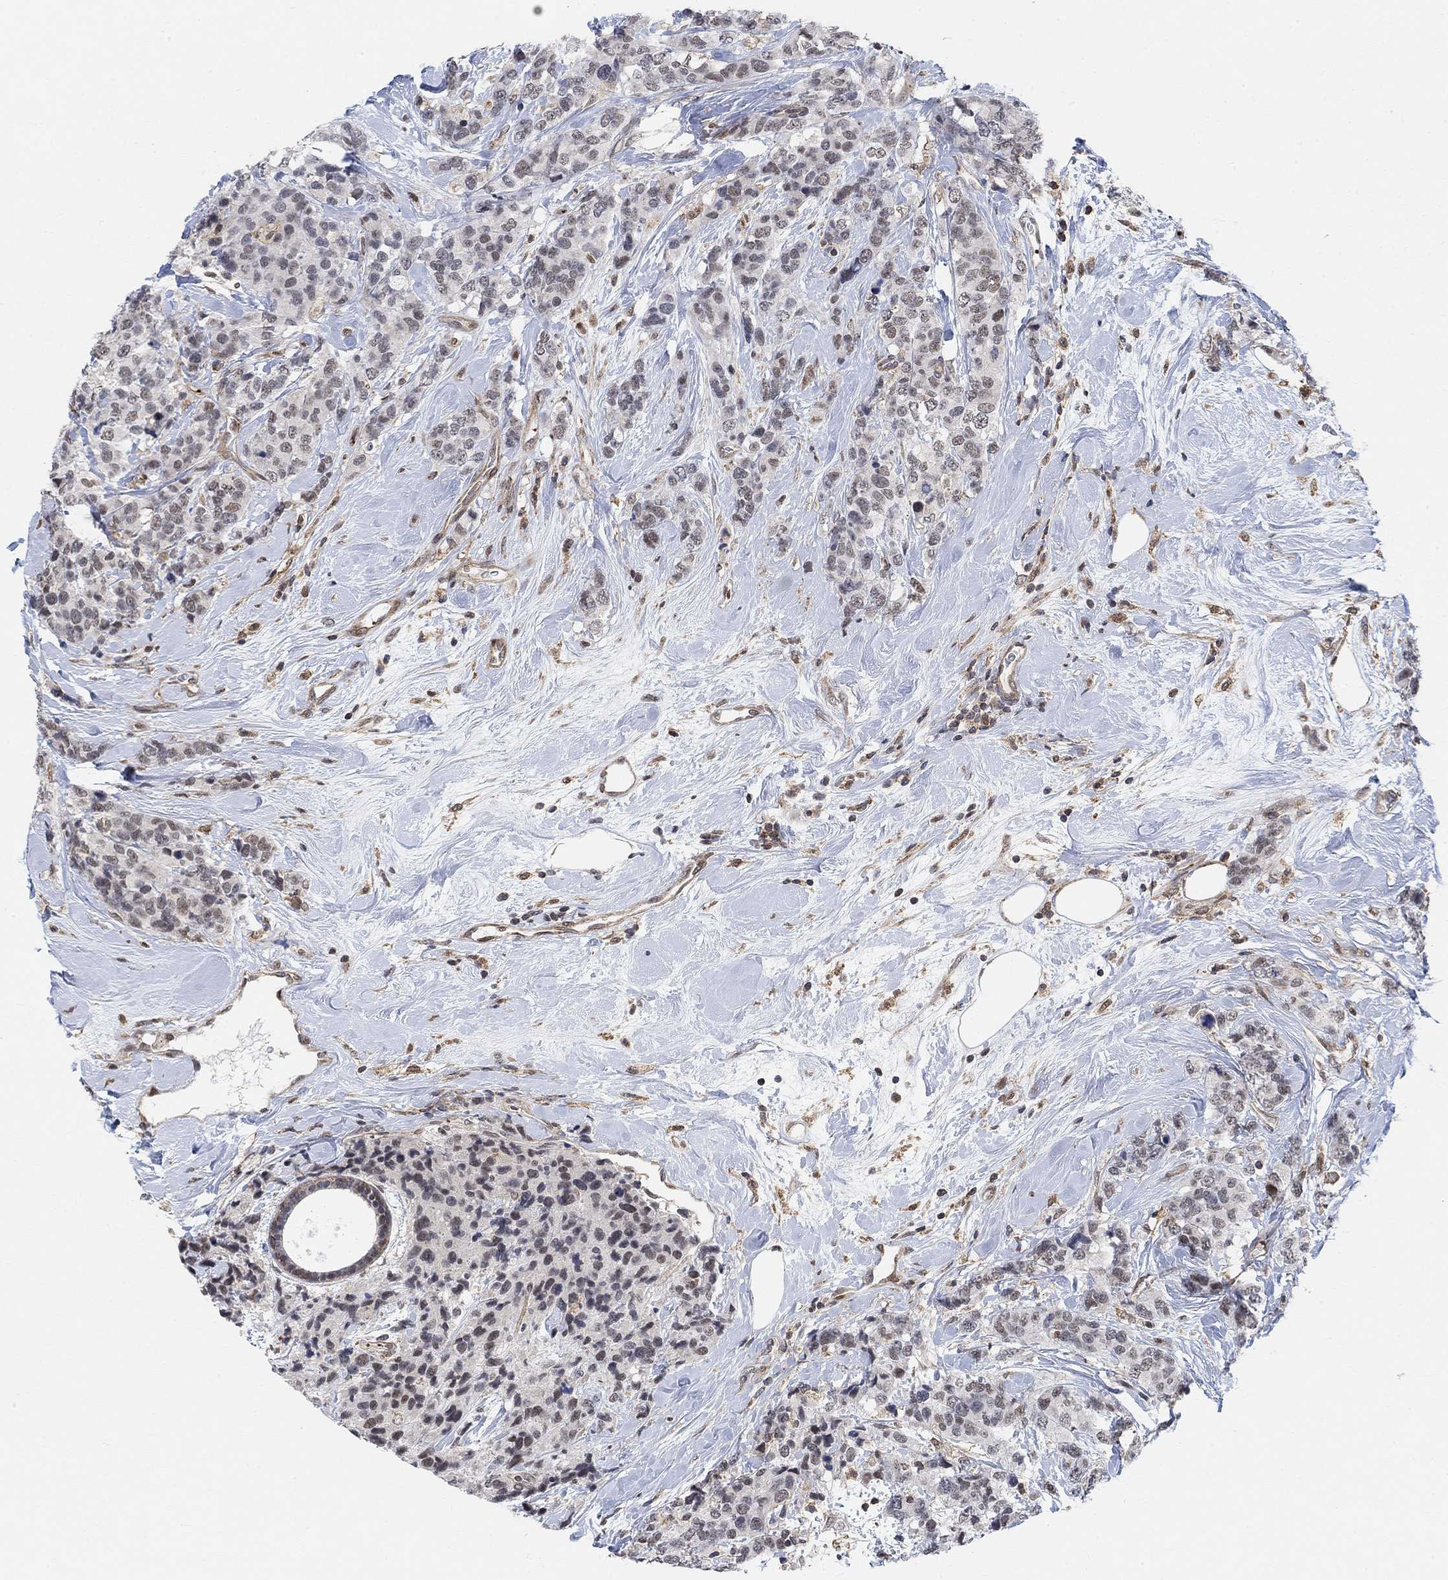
{"staining": {"intensity": "weak", "quantity": "<25%", "location": "nuclear"}, "tissue": "breast cancer", "cell_type": "Tumor cells", "image_type": "cancer", "snomed": [{"axis": "morphology", "description": "Lobular carcinoma"}, {"axis": "topography", "description": "Breast"}], "caption": "A high-resolution micrograph shows immunohistochemistry (IHC) staining of lobular carcinoma (breast), which demonstrates no significant expression in tumor cells.", "gene": "PWWP2B", "patient": {"sex": "female", "age": 59}}